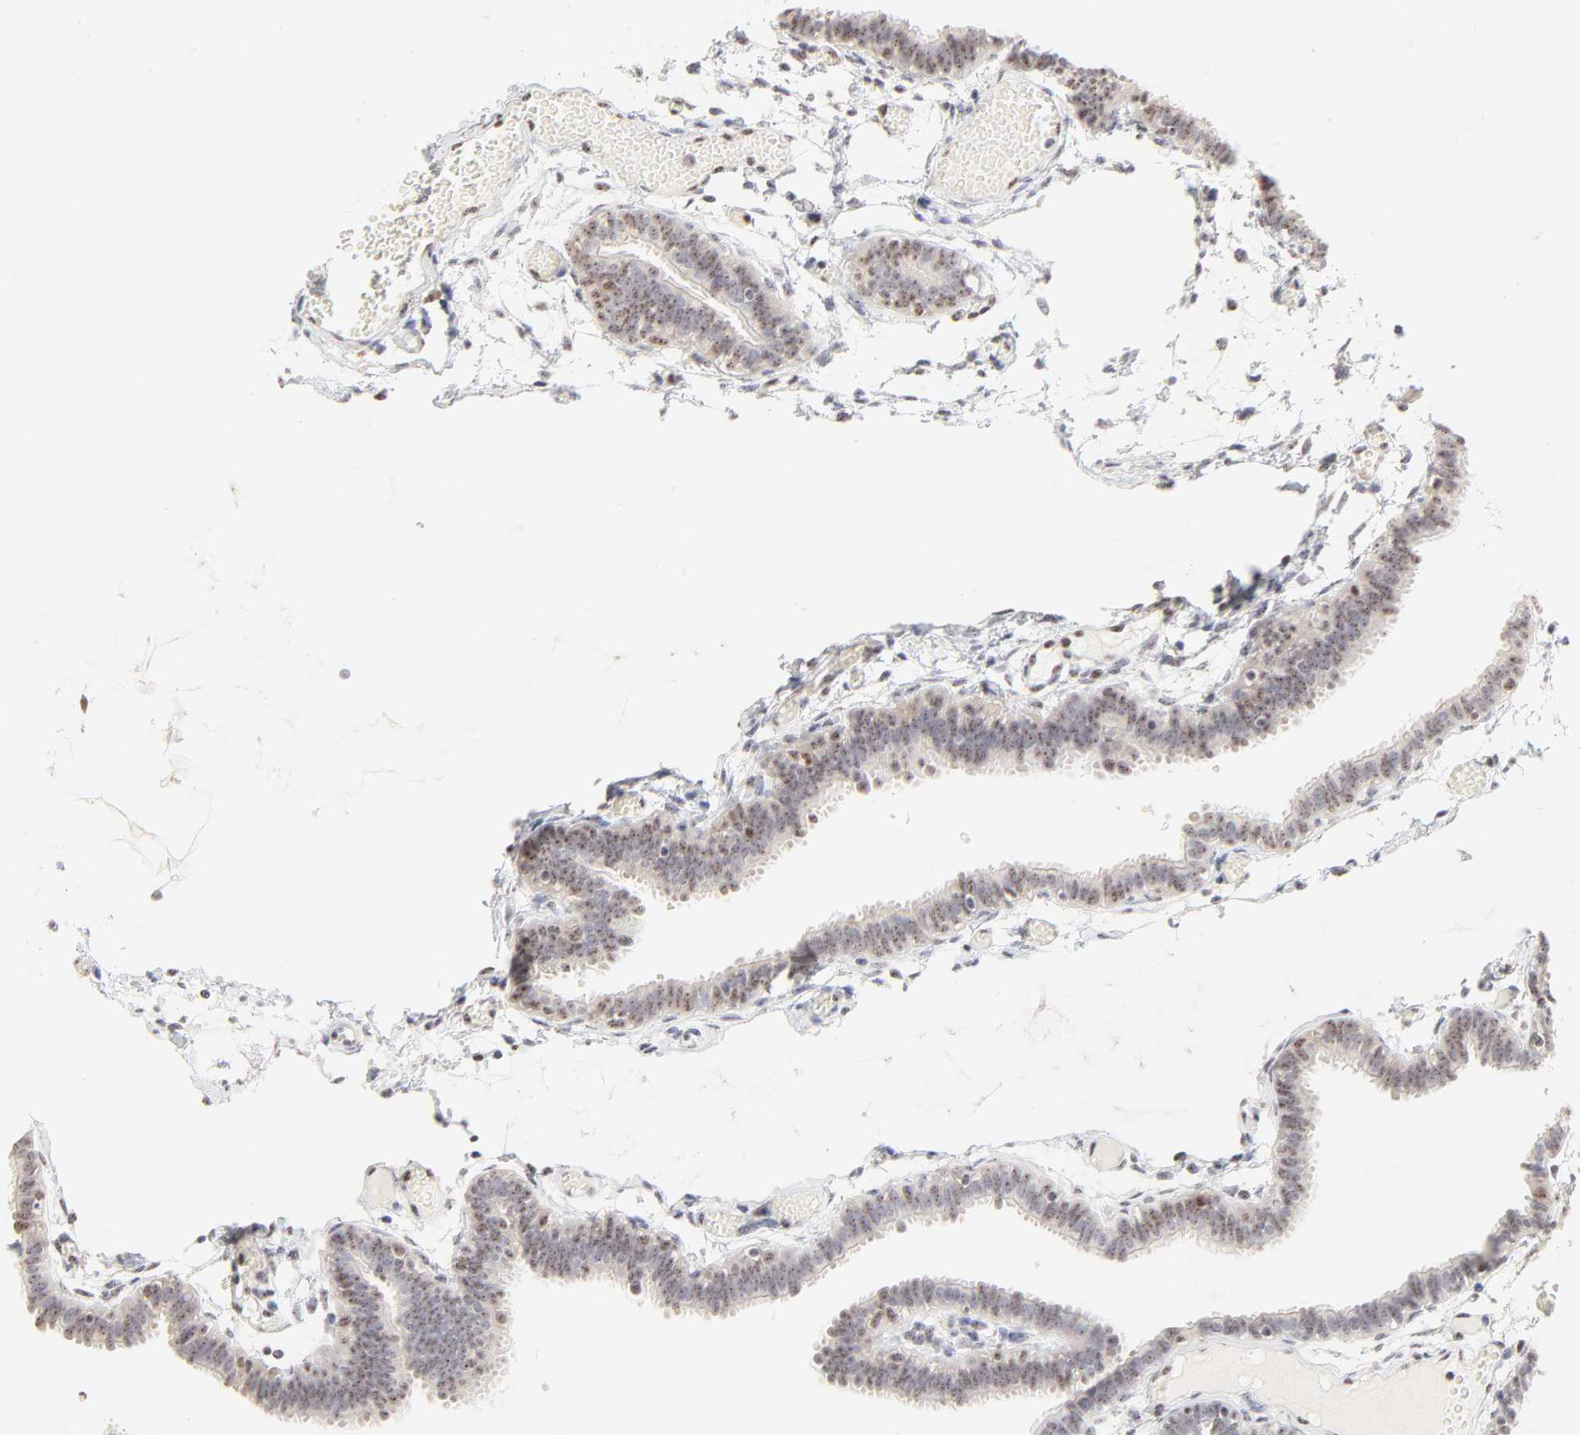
{"staining": {"intensity": "weak", "quantity": ">75%", "location": "nuclear"}, "tissue": "fallopian tube", "cell_type": "Glandular cells", "image_type": "normal", "snomed": [{"axis": "morphology", "description": "Normal tissue, NOS"}, {"axis": "topography", "description": "Fallopian tube"}], "caption": "Weak nuclear positivity is seen in approximately >75% of glandular cells in benign fallopian tube.", "gene": "NFIL3", "patient": {"sex": "female", "age": 29}}